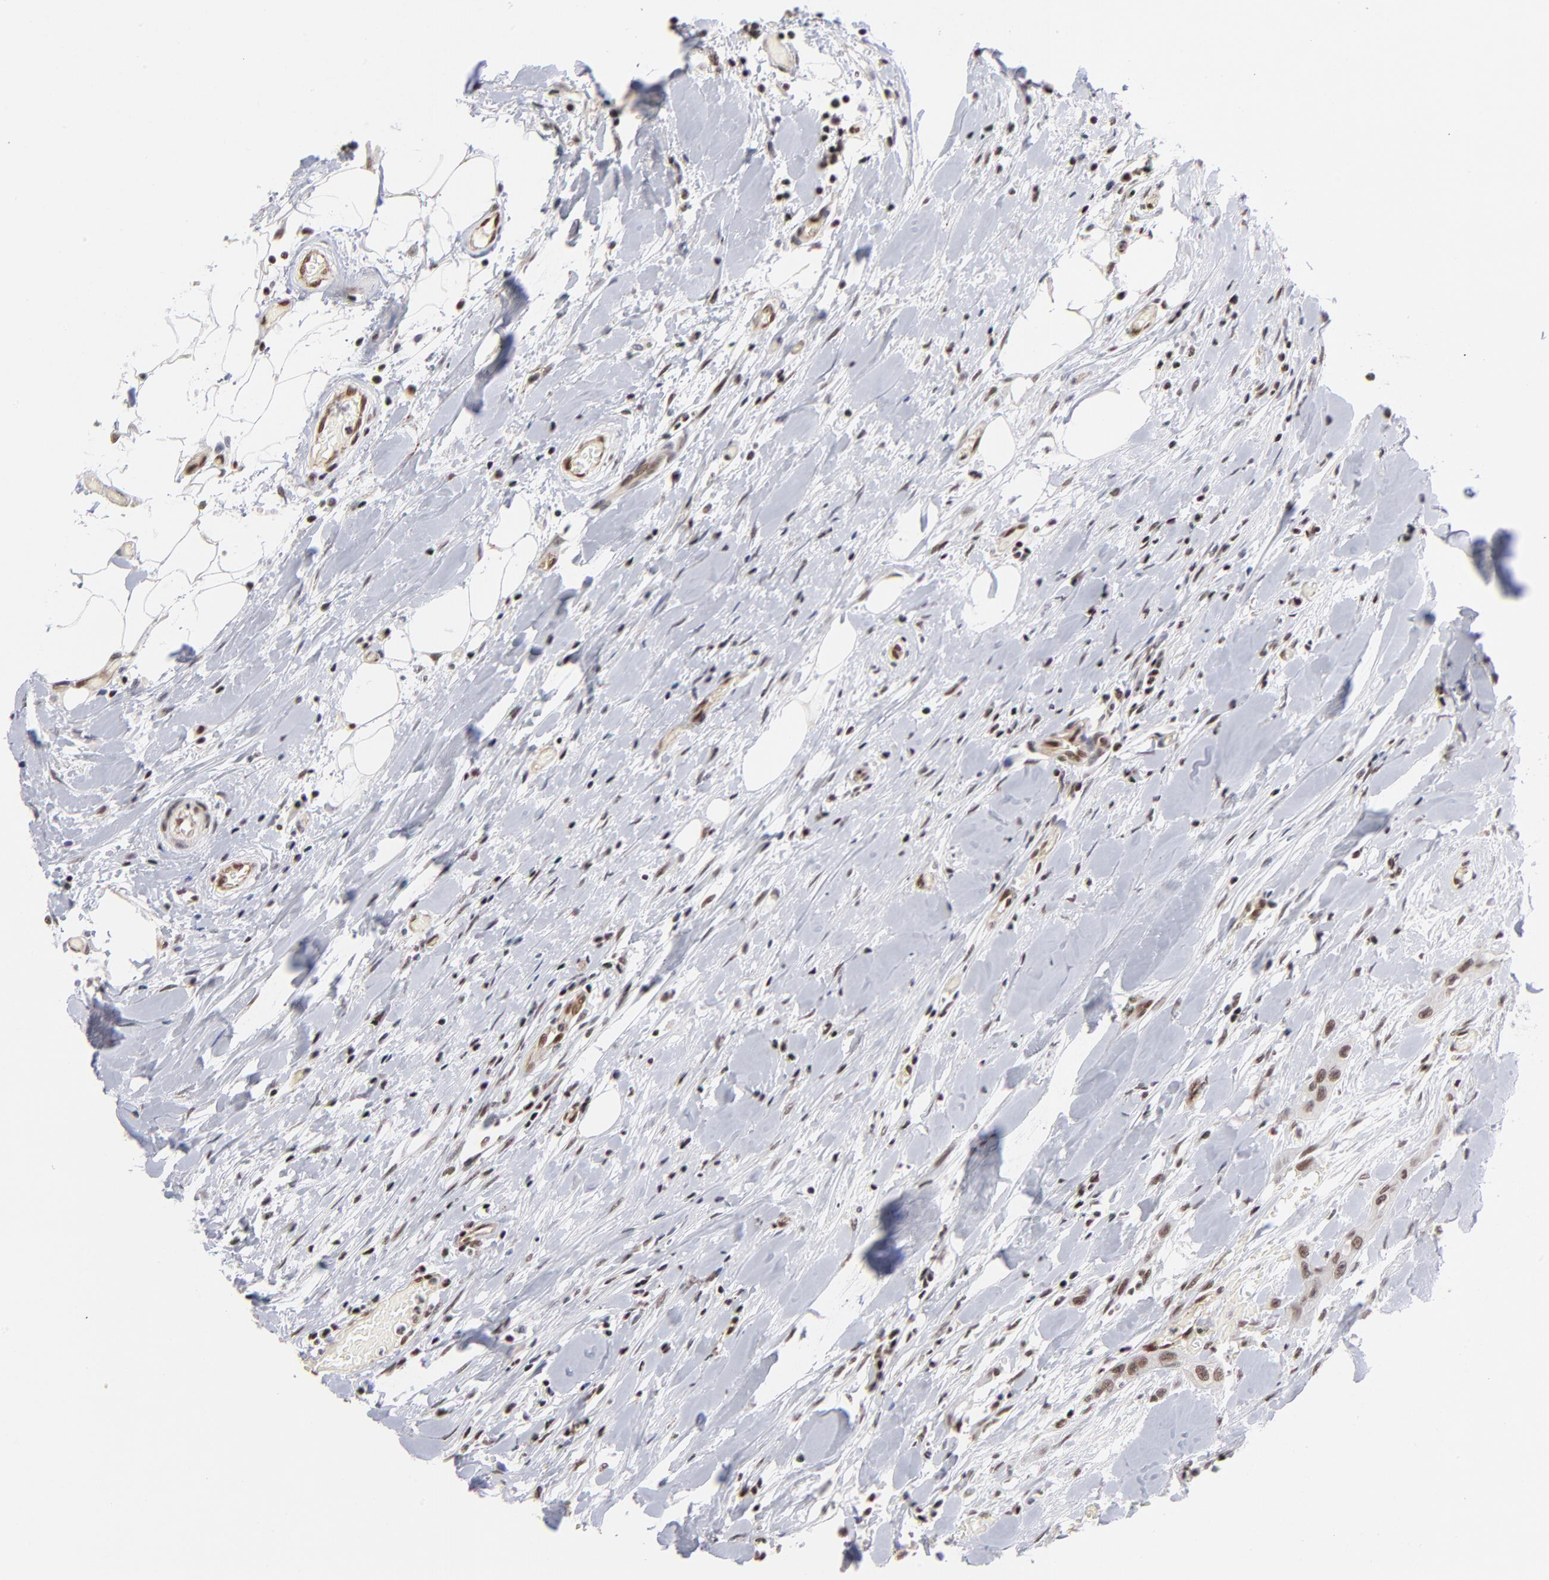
{"staining": {"intensity": "weak", "quantity": ">75%", "location": "nuclear"}, "tissue": "head and neck cancer", "cell_type": "Tumor cells", "image_type": "cancer", "snomed": [{"axis": "morphology", "description": "Neoplasm, malignant, NOS"}, {"axis": "topography", "description": "Salivary gland"}, {"axis": "topography", "description": "Head-Neck"}], "caption": "Immunohistochemistry micrograph of neoplastic tissue: neoplasm (malignant) (head and neck) stained using IHC displays low levels of weak protein expression localized specifically in the nuclear of tumor cells, appearing as a nuclear brown color.", "gene": "GABPA", "patient": {"sex": "male", "age": 43}}